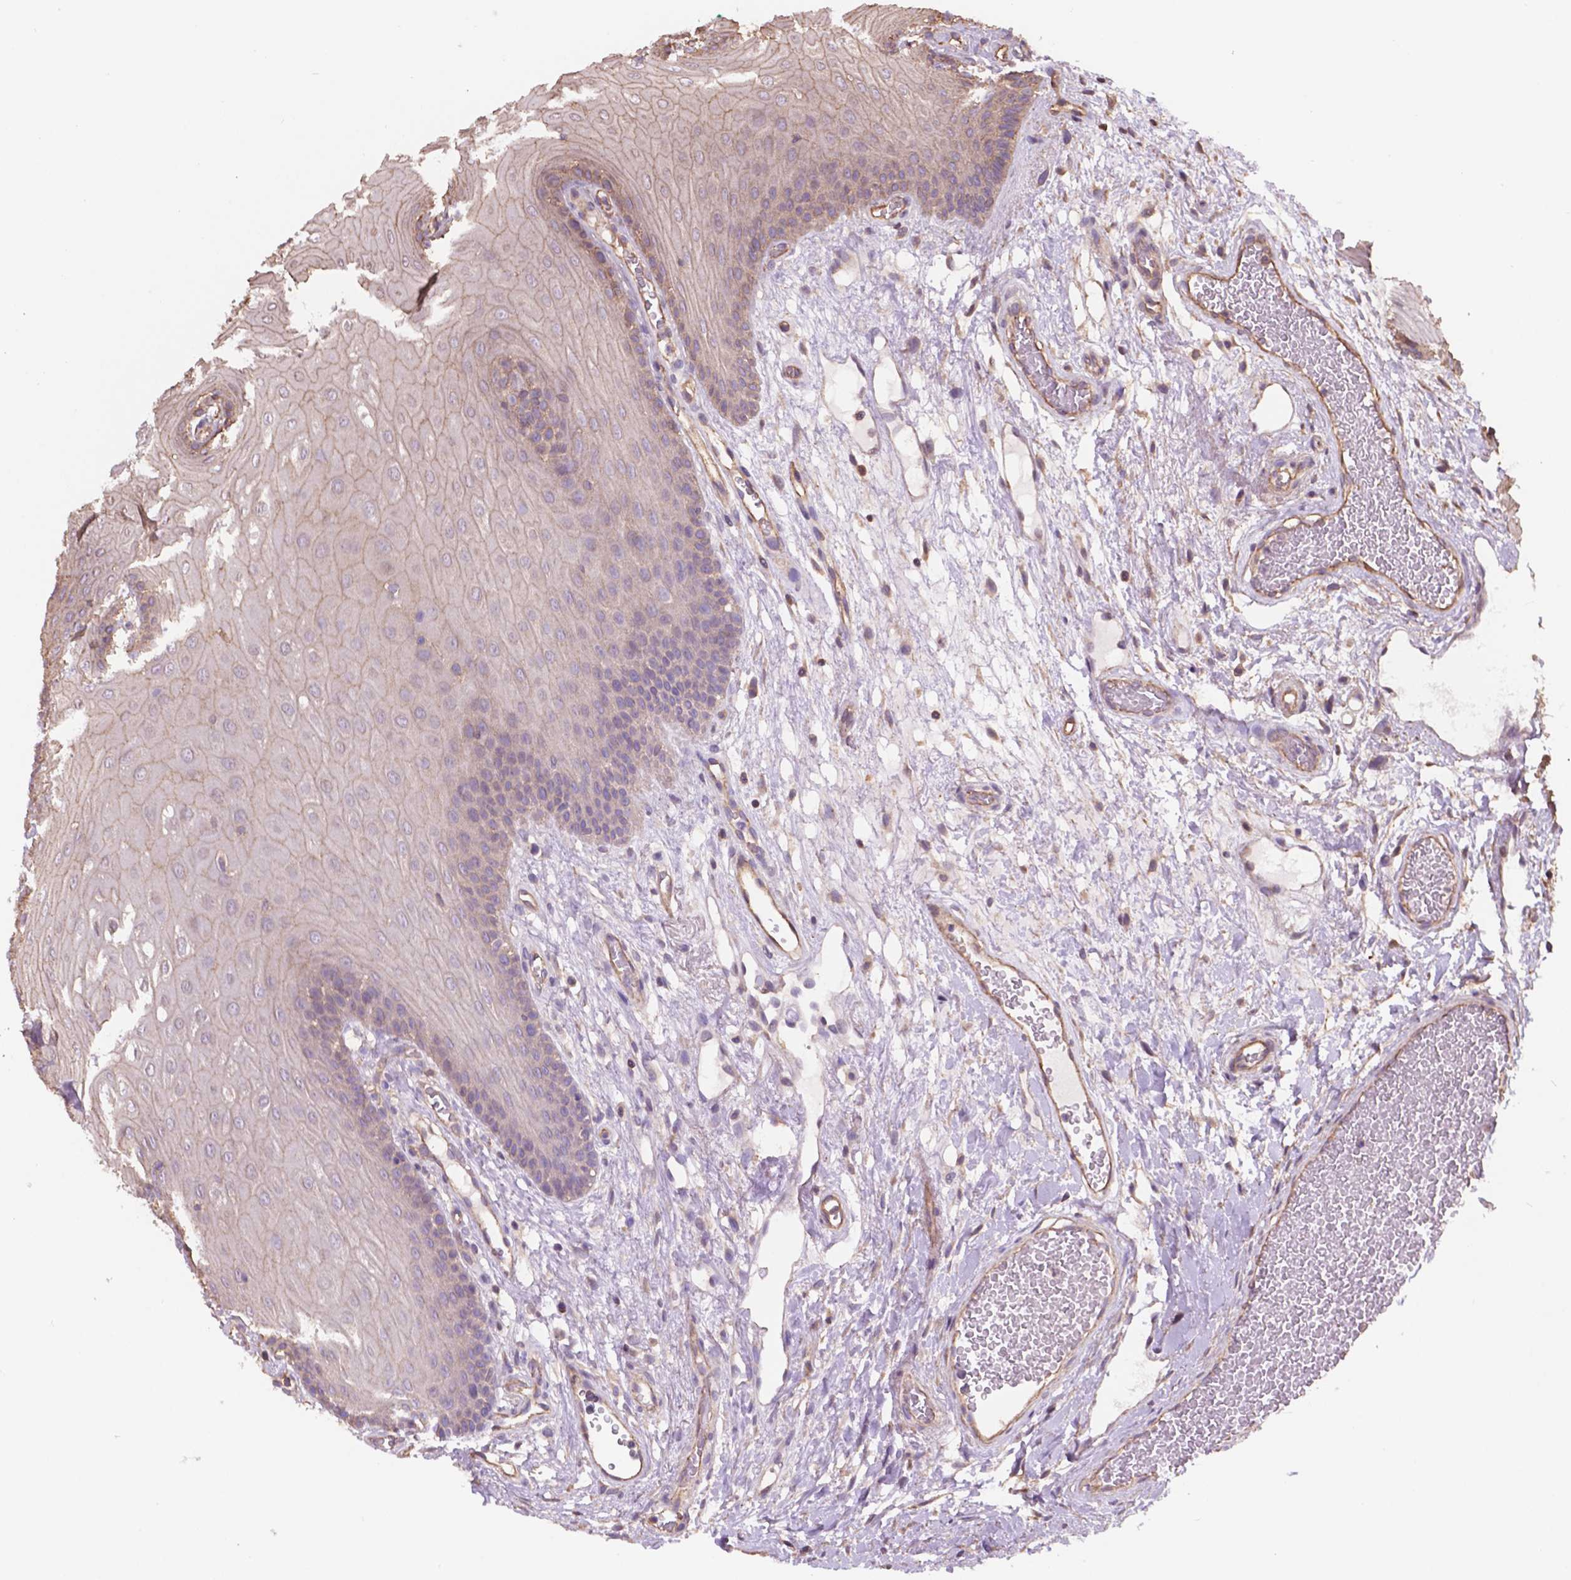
{"staining": {"intensity": "weak", "quantity": "<25%", "location": "cytoplasmic/membranous"}, "tissue": "oral mucosa", "cell_type": "Squamous epithelial cells", "image_type": "normal", "snomed": [{"axis": "morphology", "description": "Normal tissue, NOS"}, {"axis": "morphology", "description": "Squamous cell carcinoma, NOS"}, {"axis": "topography", "description": "Oral tissue"}, {"axis": "topography", "description": "Head-Neck"}], "caption": "Squamous epithelial cells show no significant protein positivity in benign oral mucosa. The staining was performed using DAB to visualize the protein expression in brown, while the nuclei were stained in blue with hematoxylin (Magnification: 20x).", "gene": "NIPA2", "patient": {"sex": "male", "age": 78}}